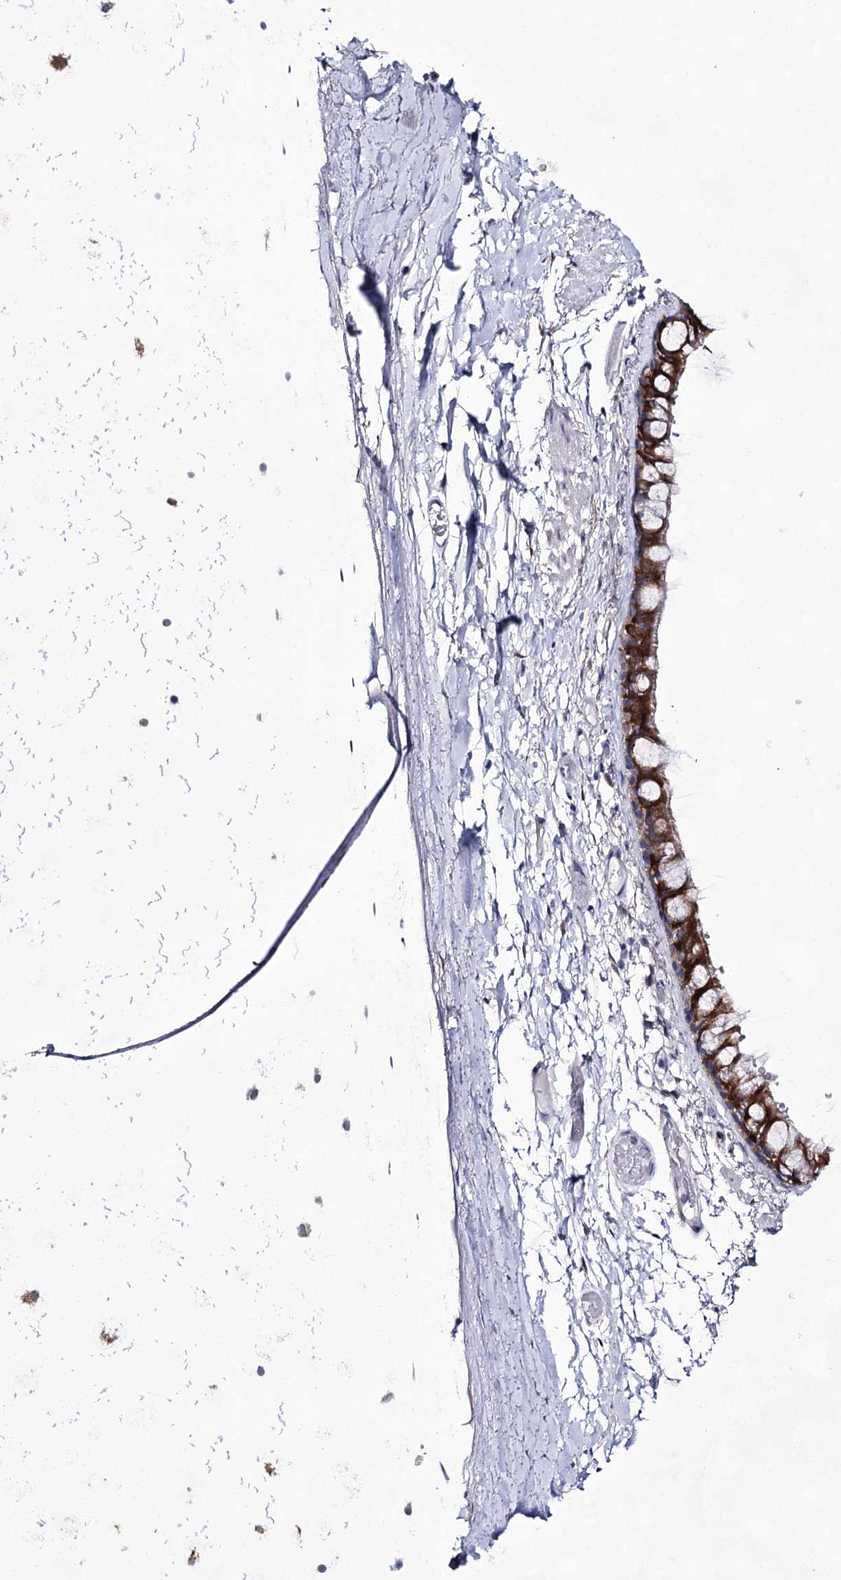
{"staining": {"intensity": "strong", "quantity": ">75%", "location": "cytoplasmic/membranous"}, "tissue": "bronchus", "cell_type": "Respiratory epithelial cells", "image_type": "normal", "snomed": [{"axis": "morphology", "description": "Normal tissue, NOS"}, {"axis": "topography", "description": "Cartilage tissue"}], "caption": "DAB (3,3'-diaminobenzidine) immunohistochemical staining of normal human bronchus exhibits strong cytoplasmic/membranous protein staining in approximately >75% of respiratory epithelial cells.", "gene": "UGDH", "patient": {"sex": "male", "age": 63}}